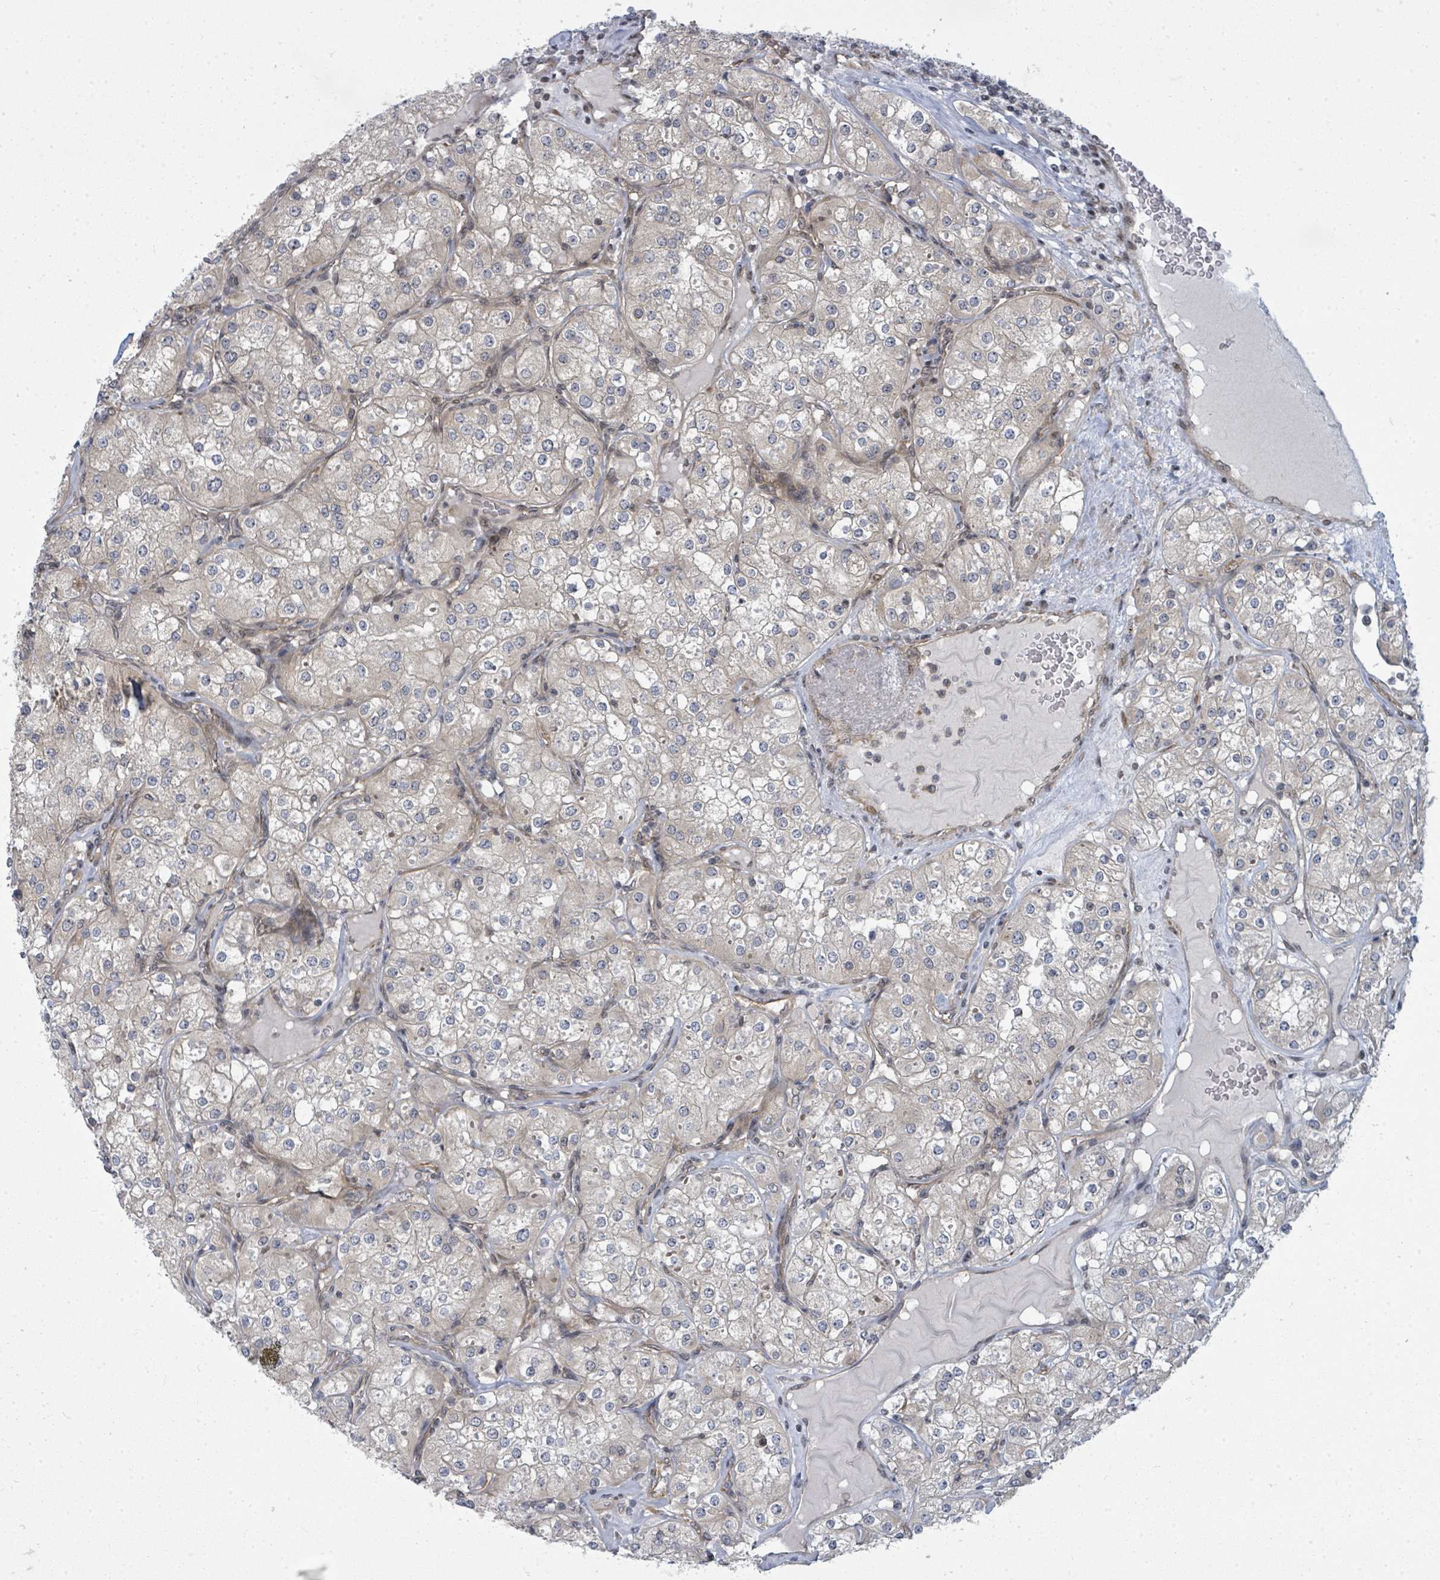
{"staining": {"intensity": "negative", "quantity": "none", "location": "none"}, "tissue": "renal cancer", "cell_type": "Tumor cells", "image_type": "cancer", "snomed": [{"axis": "morphology", "description": "Adenocarcinoma, NOS"}, {"axis": "topography", "description": "Kidney"}], "caption": "The immunohistochemistry image has no significant positivity in tumor cells of renal adenocarcinoma tissue.", "gene": "PSMG2", "patient": {"sex": "male", "age": 77}}